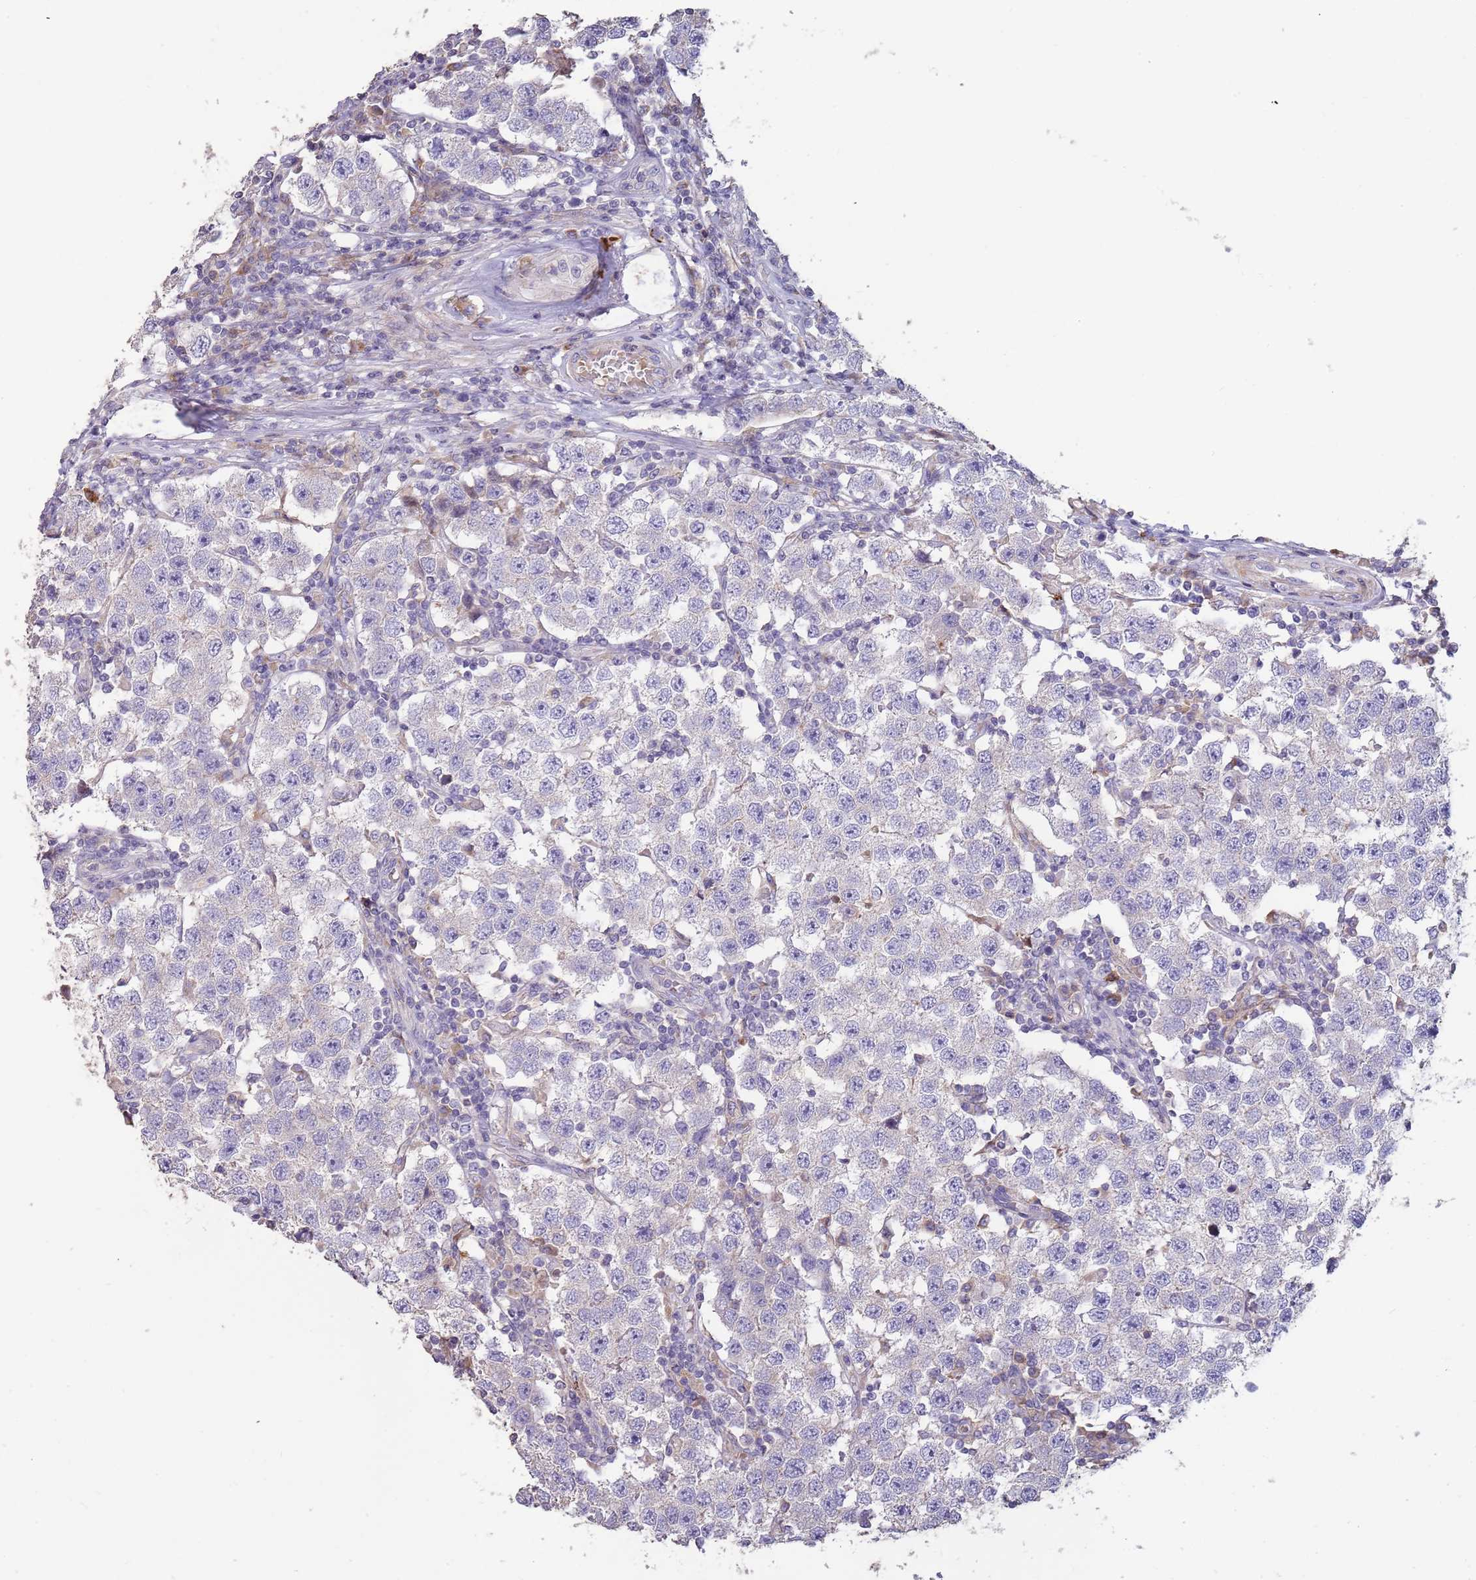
{"staining": {"intensity": "negative", "quantity": "none", "location": "none"}, "tissue": "testis cancer", "cell_type": "Tumor cells", "image_type": "cancer", "snomed": [{"axis": "morphology", "description": "Seminoma, NOS"}, {"axis": "topography", "description": "Testis"}], "caption": "An IHC micrograph of seminoma (testis) is shown. There is no staining in tumor cells of seminoma (testis). (Stains: DAB immunohistochemistry with hematoxylin counter stain, Microscopy: brightfield microscopy at high magnification).", "gene": "SUSD1", "patient": {"sex": "male", "age": 34}}